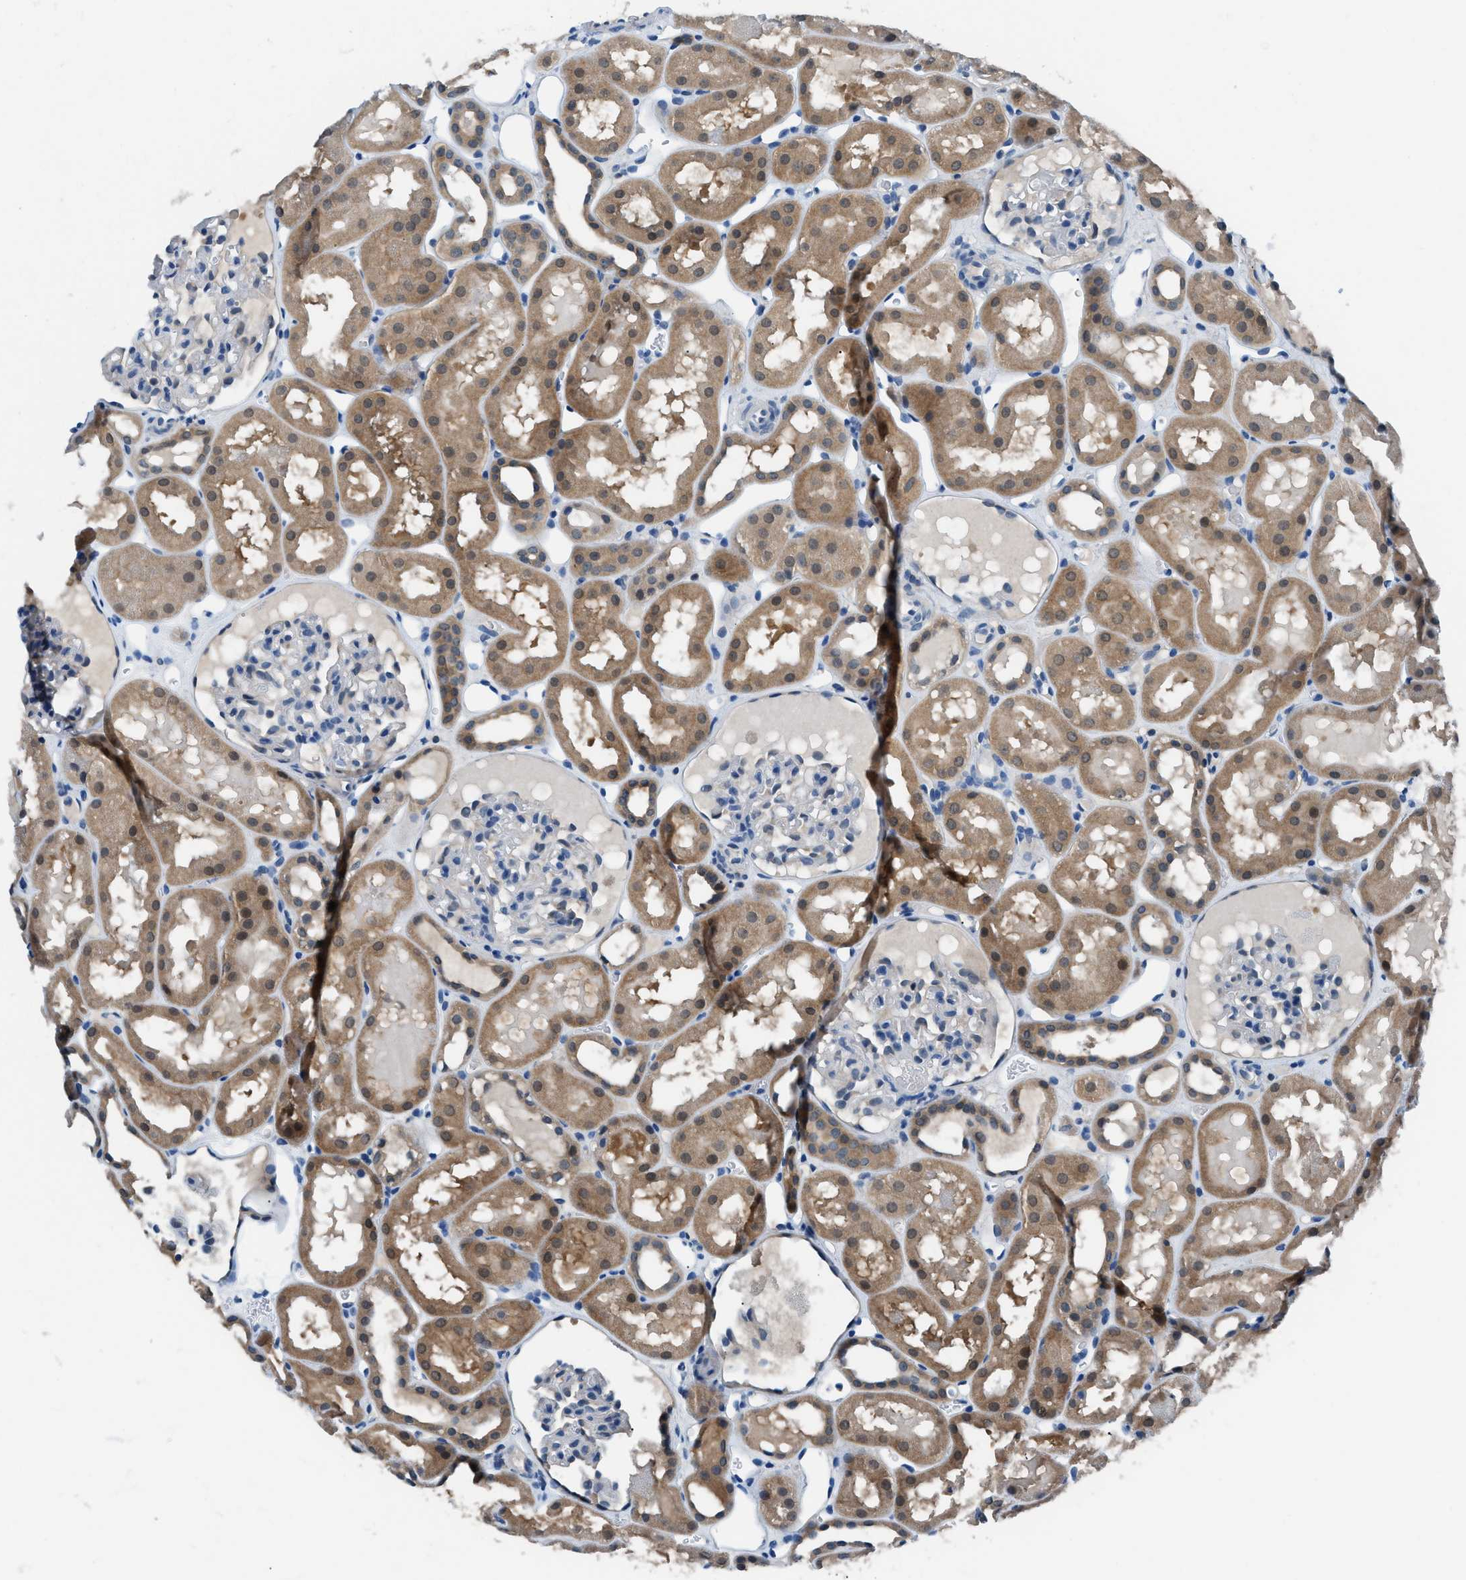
{"staining": {"intensity": "negative", "quantity": "none", "location": "none"}, "tissue": "kidney", "cell_type": "Cells in glomeruli", "image_type": "normal", "snomed": [{"axis": "morphology", "description": "Normal tissue, NOS"}, {"axis": "topography", "description": "Kidney"}, {"axis": "topography", "description": "Urinary bladder"}], "caption": "Immunohistochemistry photomicrograph of normal kidney: kidney stained with DAB exhibits no significant protein expression in cells in glomeruli.", "gene": "ACP1", "patient": {"sex": "male", "age": 16}}